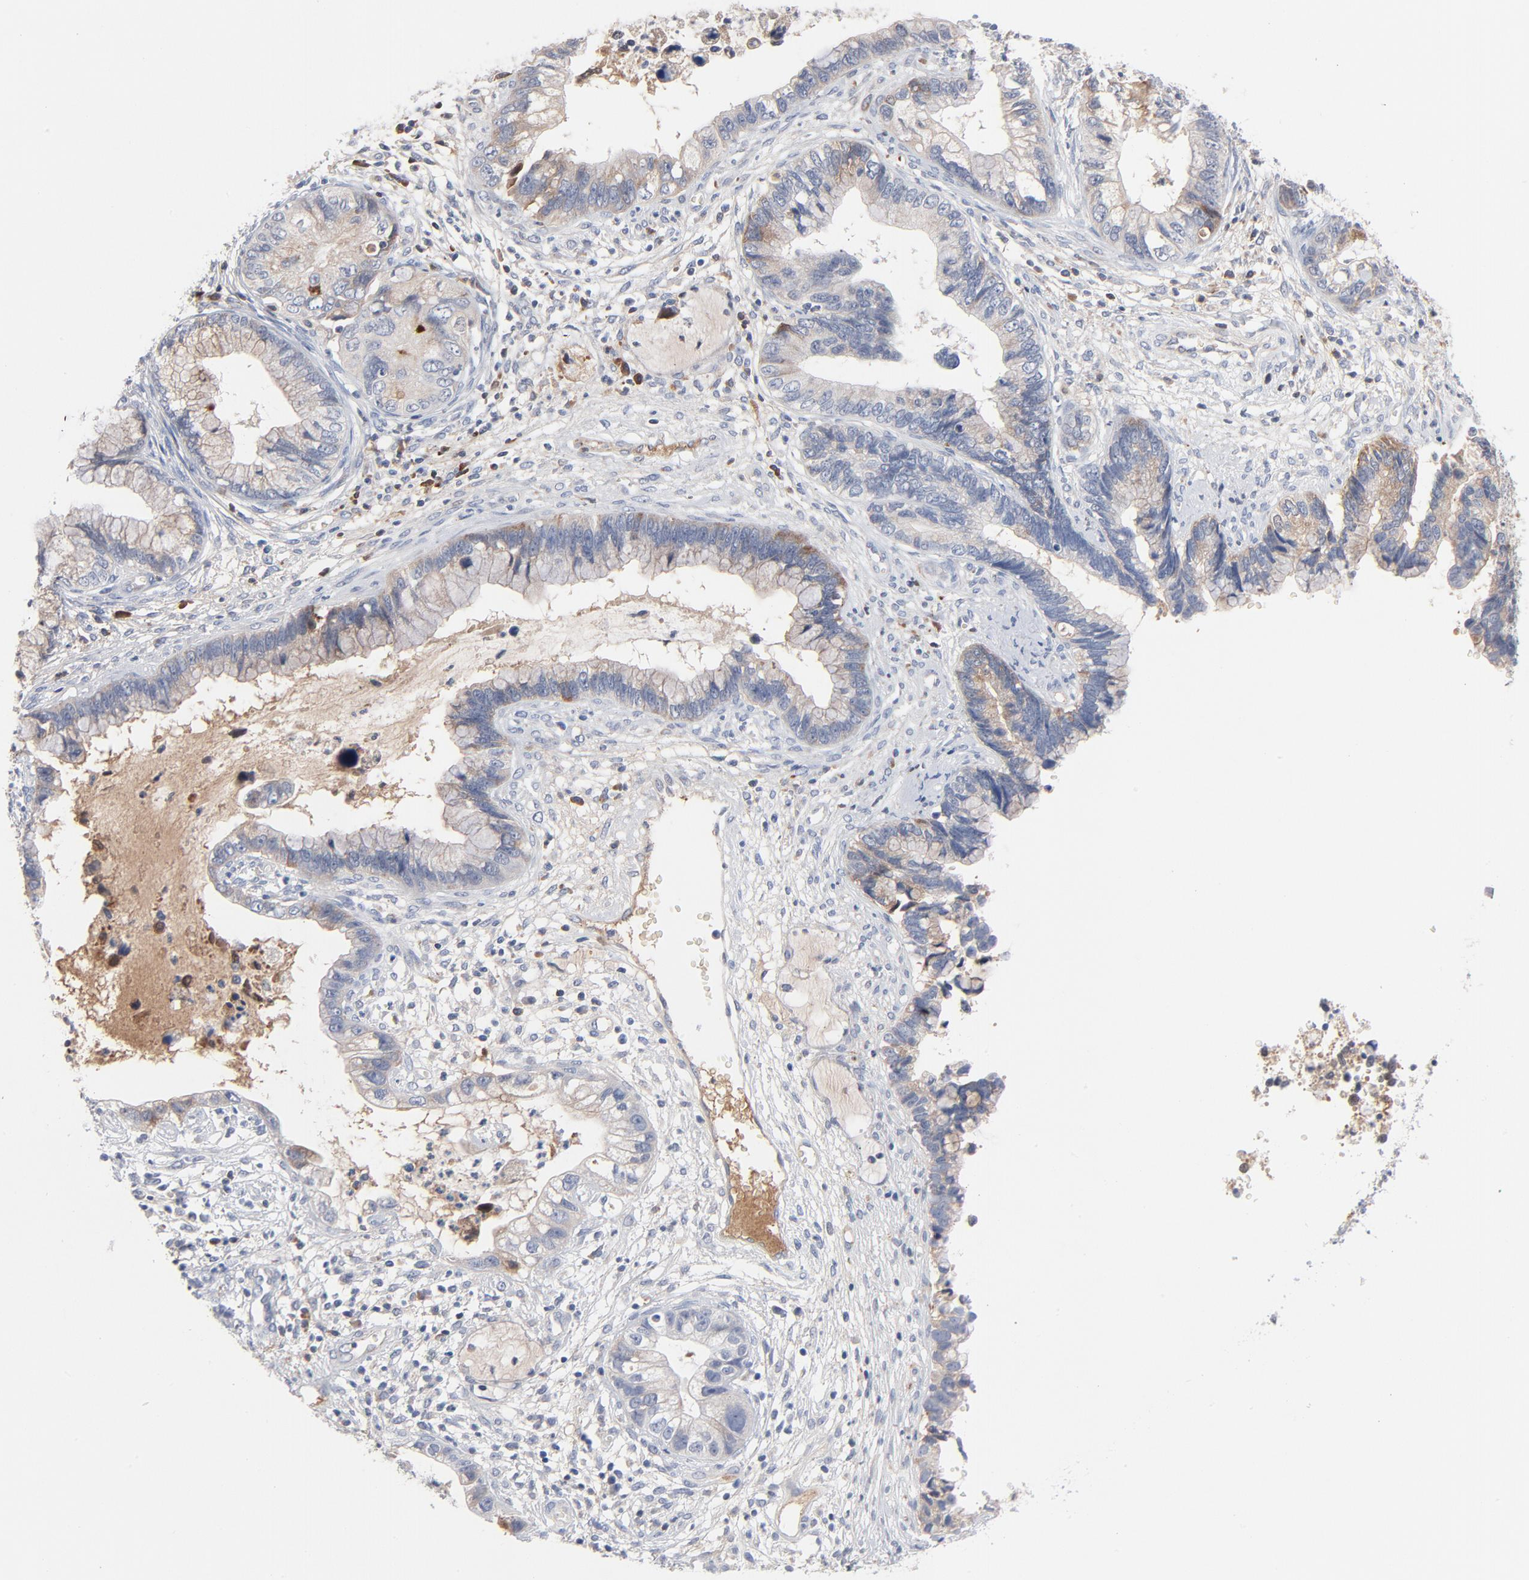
{"staining": {"intensity": "negative", "quantity": "none", "location": "none"}, "tissue": "cervical cancer", "cell_type": "Tumor cells", "image_type": "cancer", "snomed": [{"axis": "morphology", "description": "Adenocarcinoma, NOS"}, {"axis": "topography", "description": "Cervix"}], "caption": "A high-resolution photomicrograph shows IHC staining of cervical adenocarcinoma, which exhibits no significant staining in tumor cells.", "gene": "SERPINA4", "patient": {"sex": "female", "age": 44}}